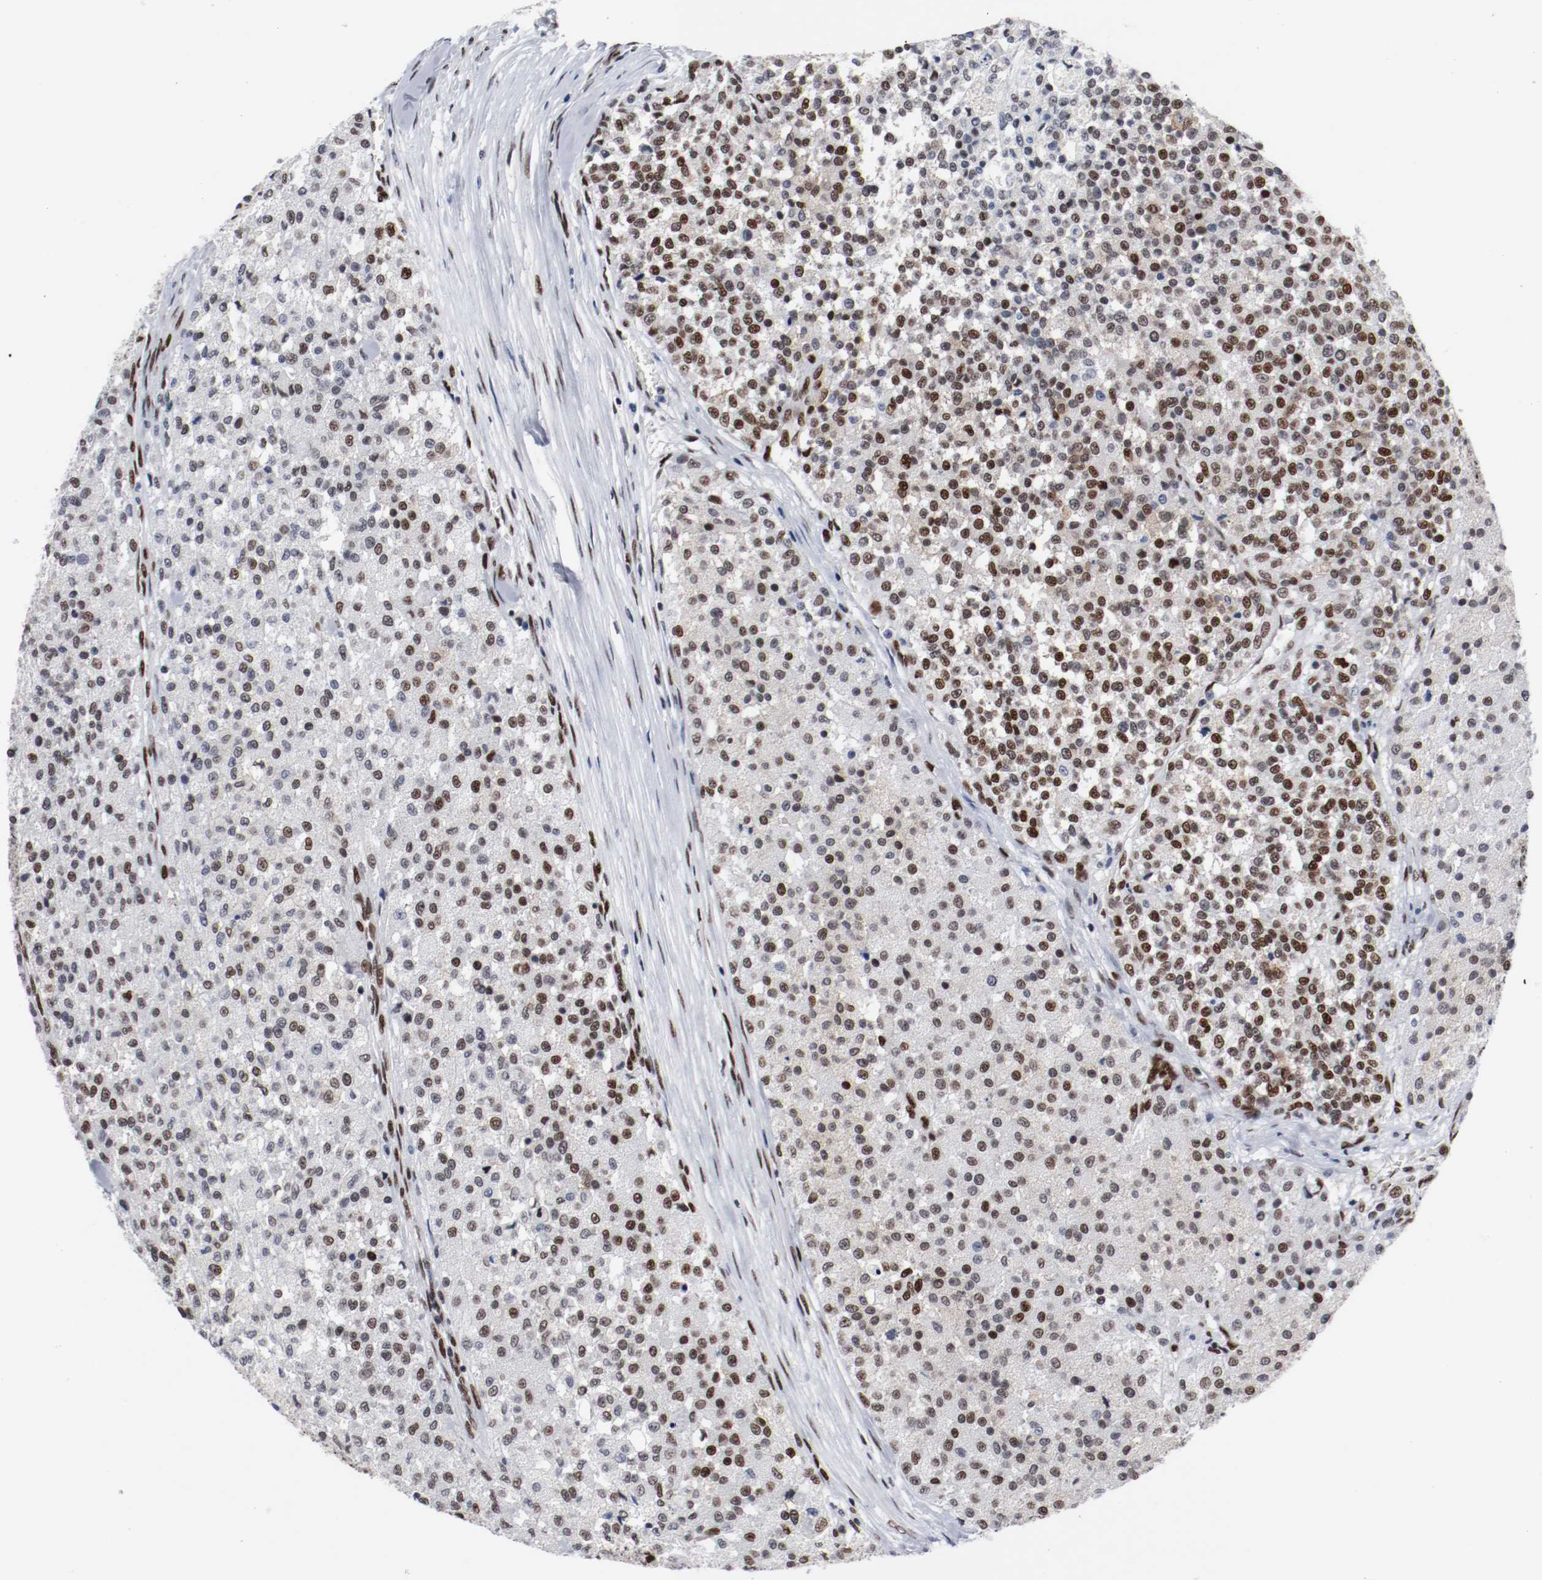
{"staining": {"intensity": "moderate", "quantity": "25%-75%", "location": "nuclear"}, "tissue": "testis cancer", "cell_type": "Tumor cells", "image_type": "cancer", "snomed": [{"axis": "morphology", "description": "Seminoma, NOS"}, {"axis": "topography", "description": "Testis"}], "caption": "Testis seminoma stained with DAB immunohistochemistry demonstrates medium levels of moderate nuclear positivity in about 25%-75% of tumor cells. Nuclei are stained in blue.", "gene": "MEF2D", "patient": {"sex": "male", "age": 59}}